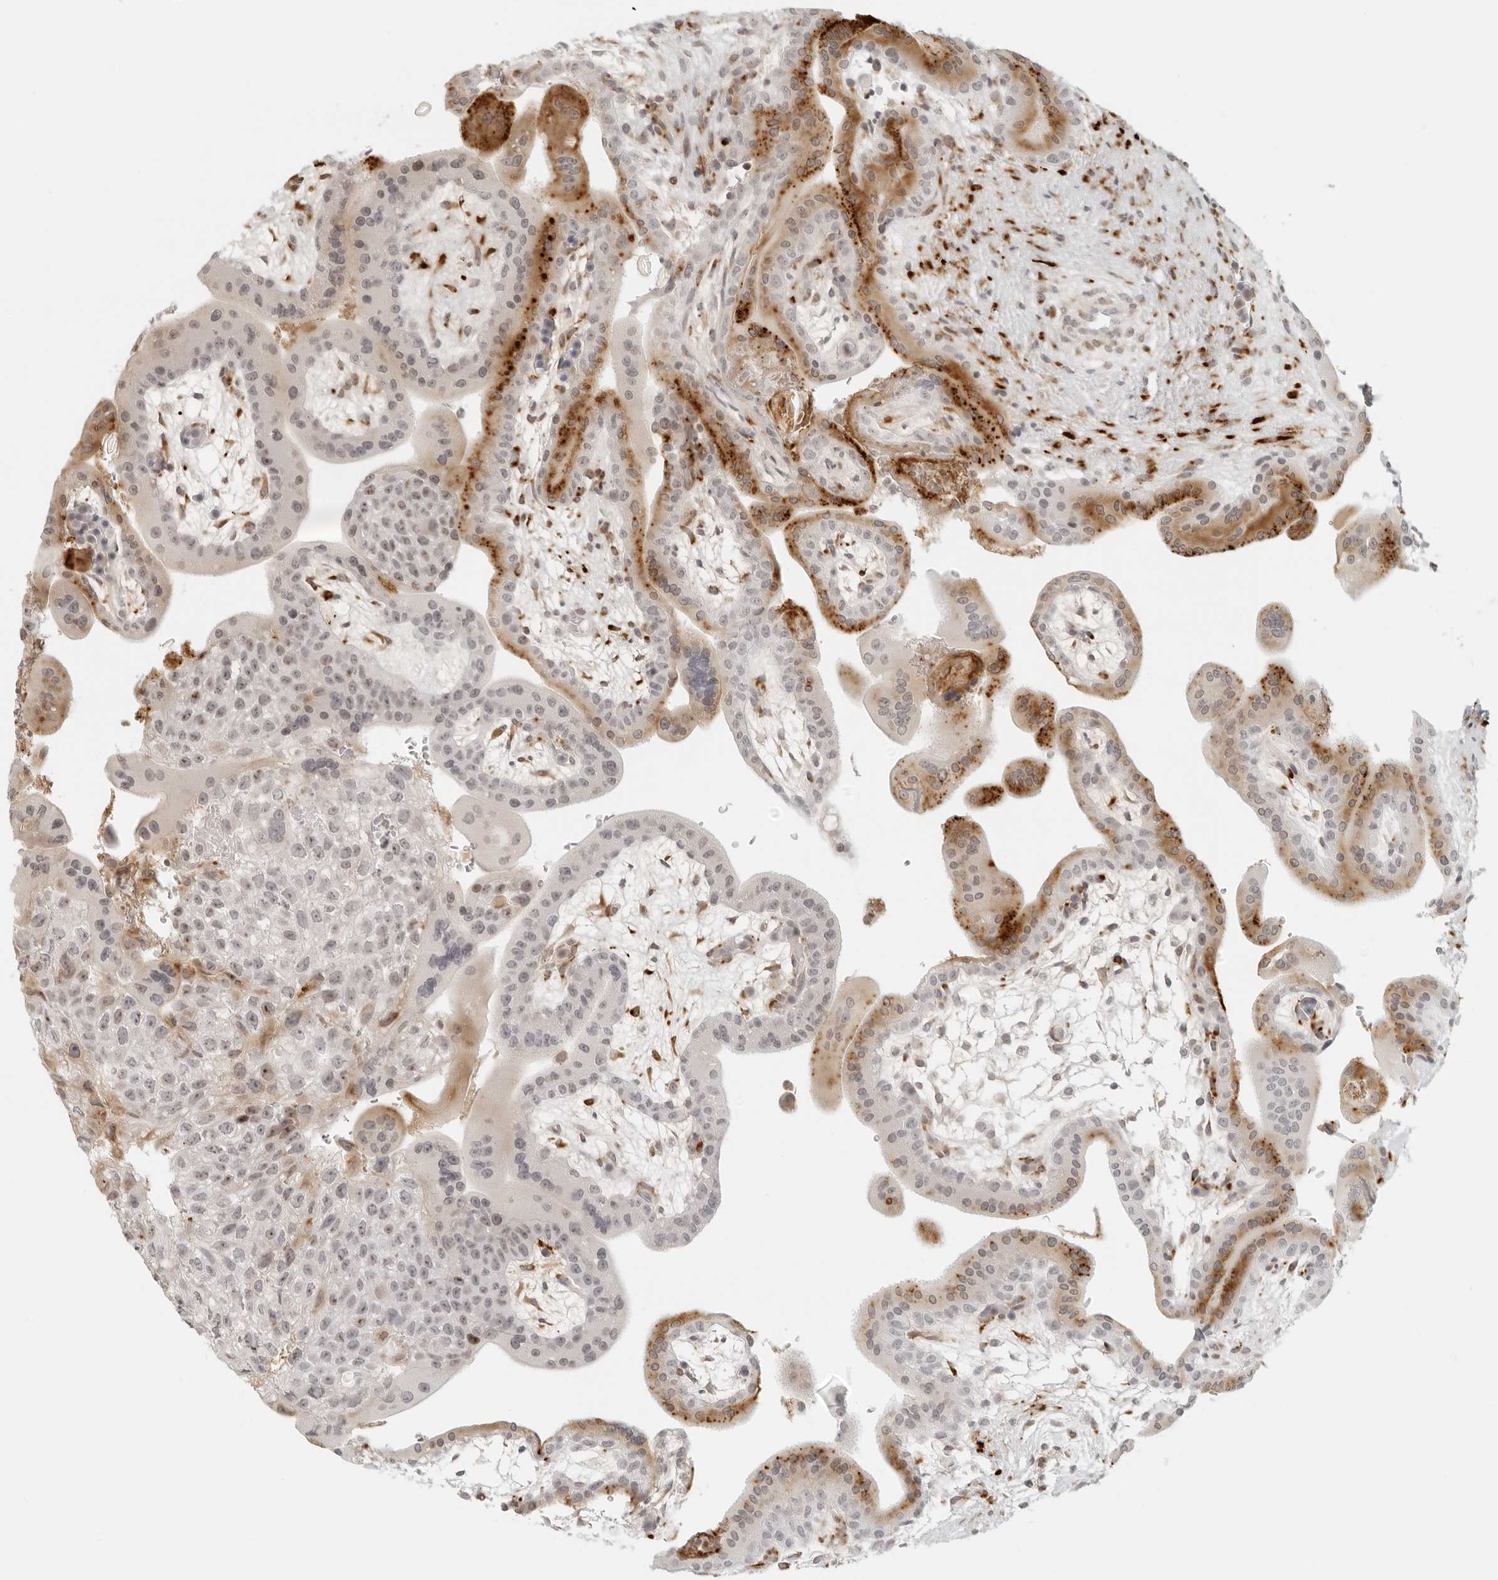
{"staining": {"intensity": "strong", "quantity": "25%-75%", "location": "cytoplasmic/membranous"}, "tissue": "placenta", "cell_type": "Decidual cells", "image_type": "normal", "snomed": [{"axis": "morphology", "description": "Normal tissue, NOS"}, {"axis": "topography", "description": "Placenta"}], "caption": "Human placenta stained with a protein marker displays strong staining in decidual cells.", "gene": "ZNF678", "patient": {"sex": "female", "age": 35}}